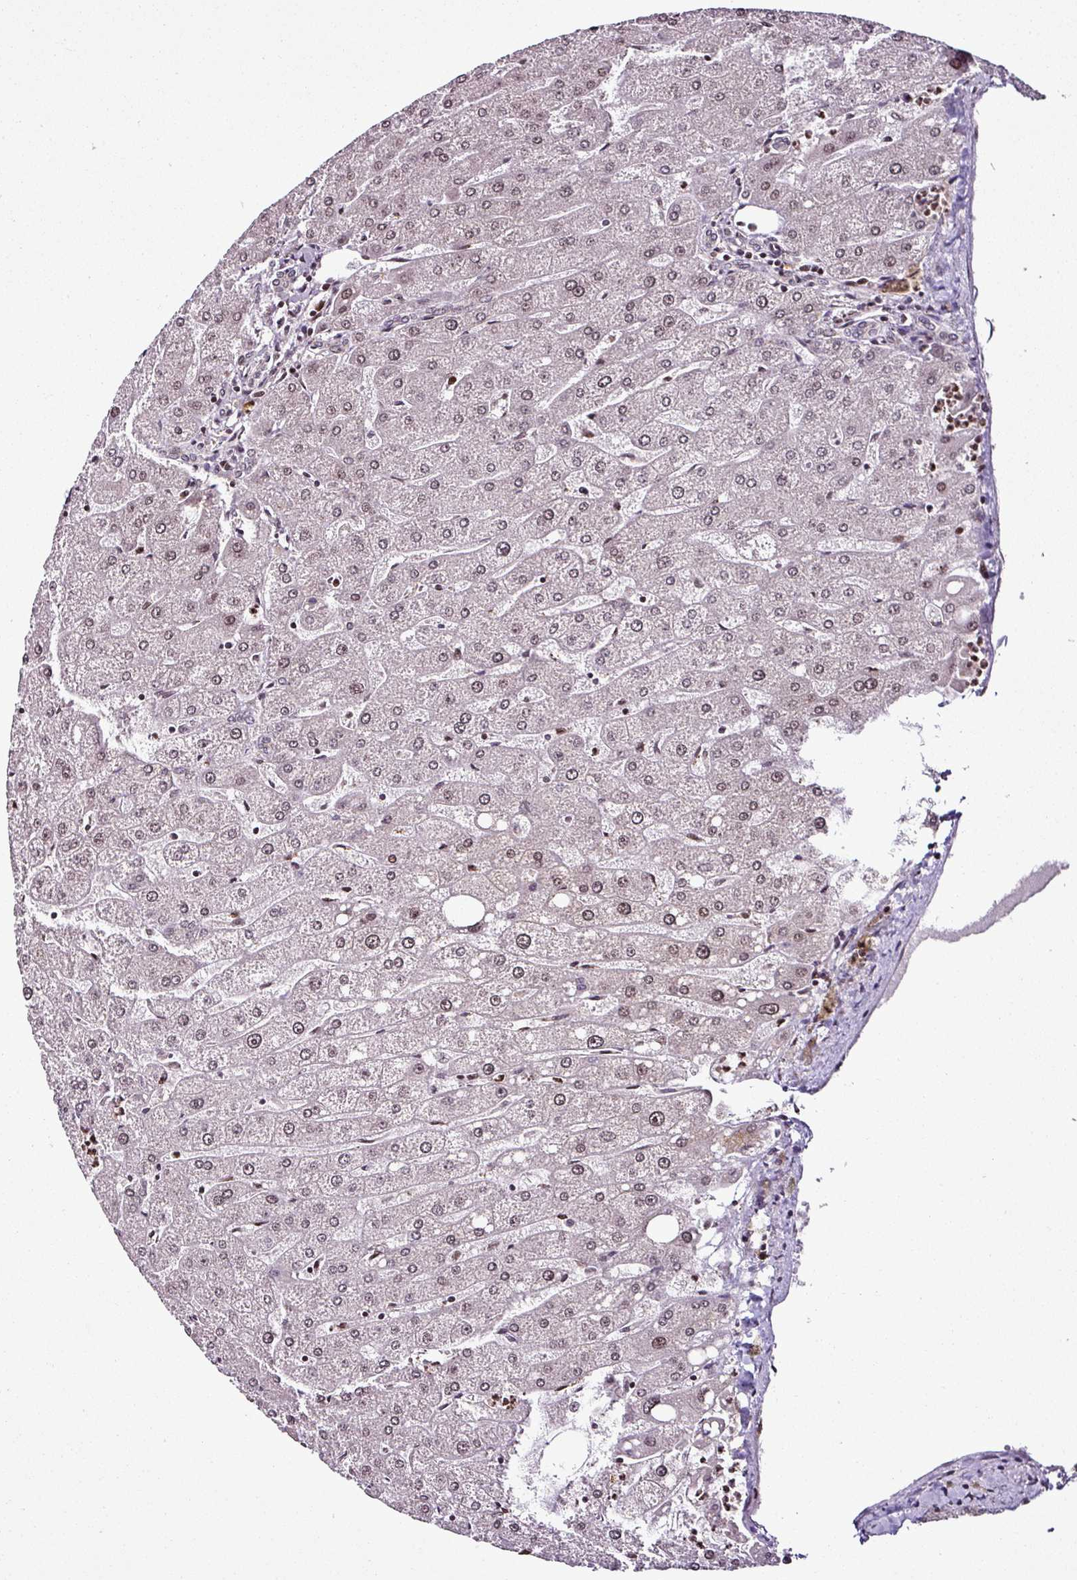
{"staining": {"intensity": "weak", "quantity": ">75%", "location": "nuclear"}, "tissue": "liver", "cell_type": "Cholangiocytes", "image_type": "normal", "snomed": [{"axis": "morphology", "description": "Normal tissue, NOS"}, {"axis": "topography", "description": "Liver"}], "caption": "Immunohistochemical staining of unremarkable liver exhibits >75% levels of weak nuclear protein staining in about >75% of cholangiocytes.", "gene": "COPRS", "patient": {"sex": "male", "age": 67}}